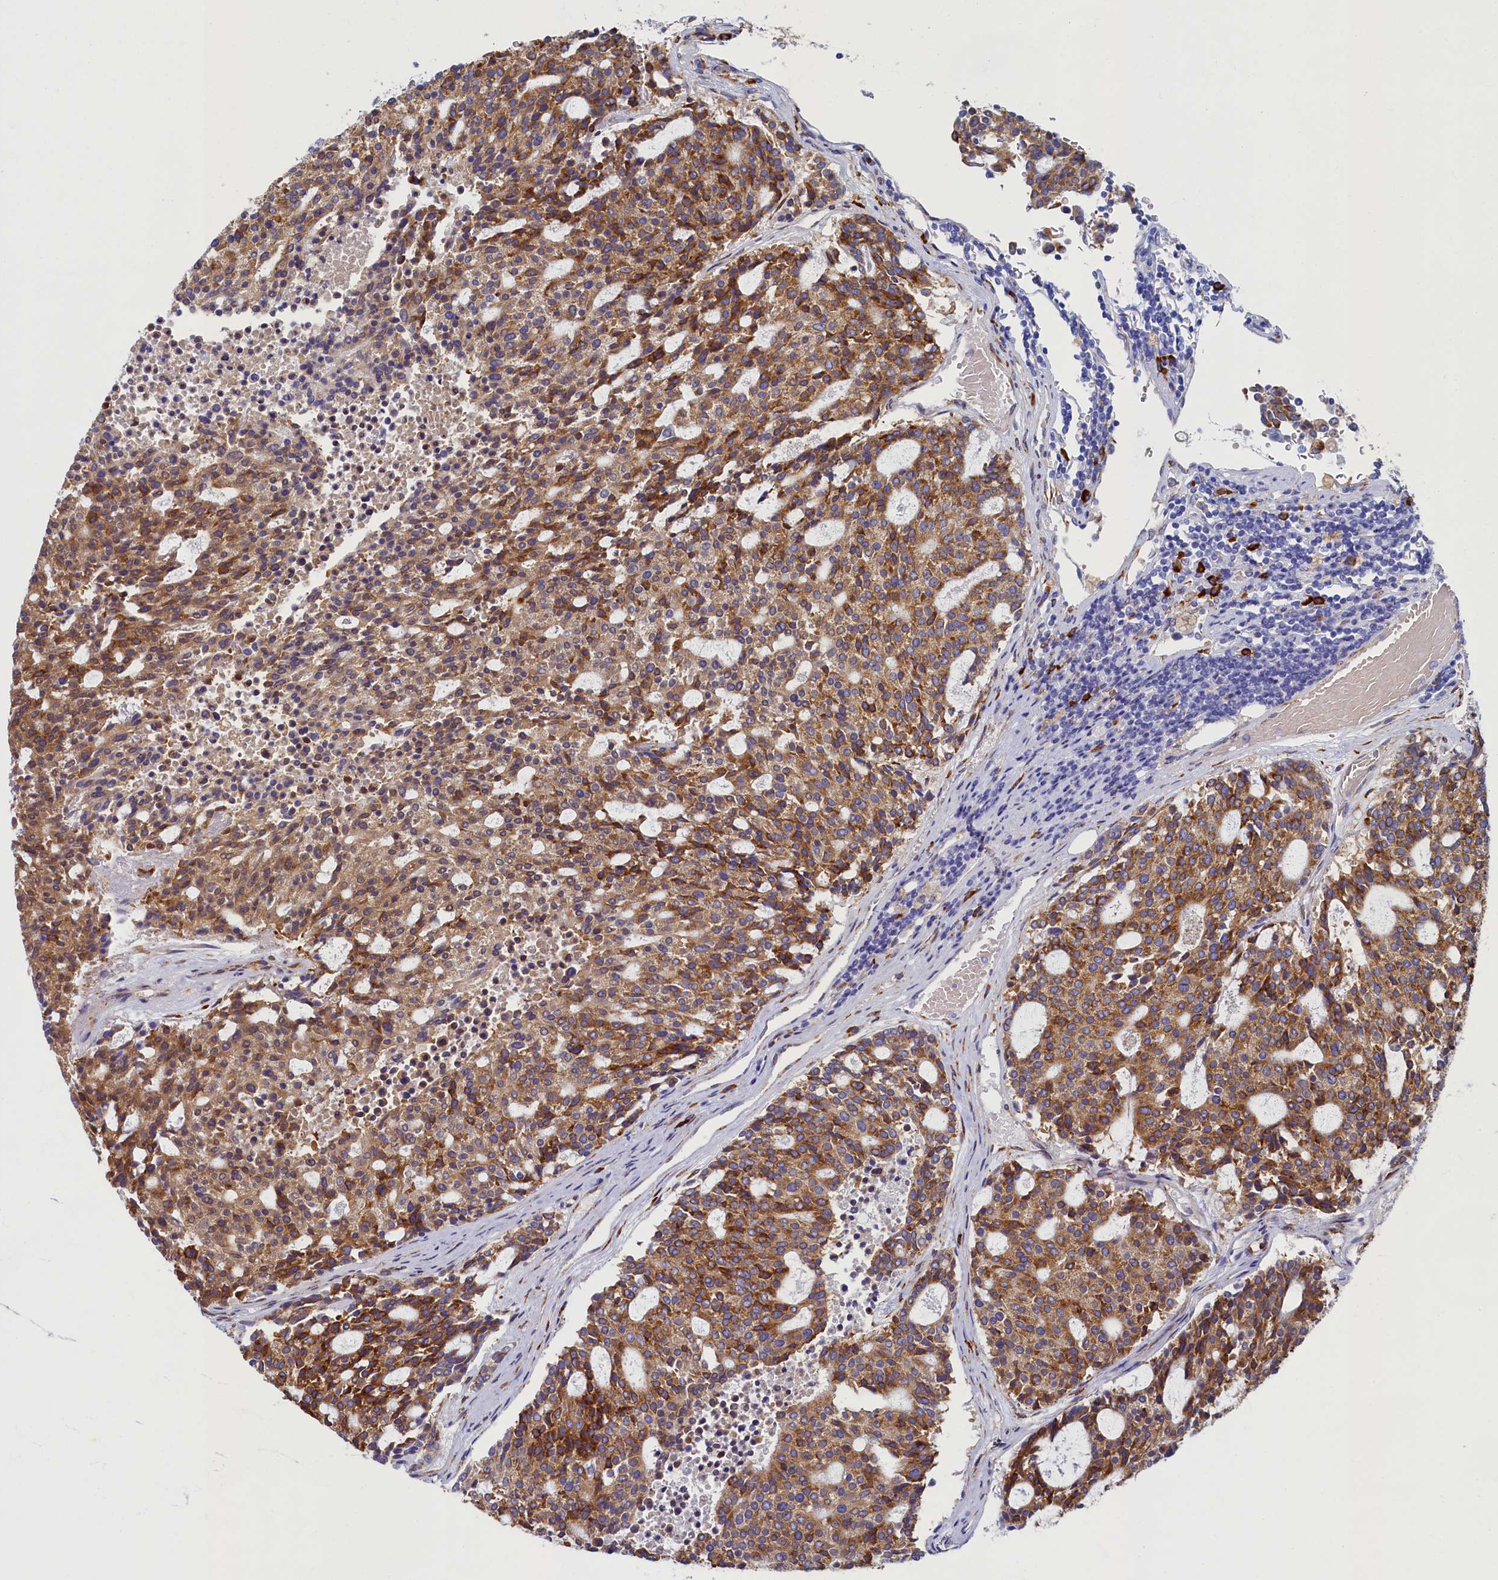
{"staining": {"intensity": "moderate", "quantity": ">75%", "location": "cytoplasmic/membranous"}, "tissue": "carcinoid", "cell_type": "Tumor cells", "image_type": "cancer", "snomed": [{"axis": "morphology", "description": "Carcinoid, malignant, NOS"}, {"axis": "topography", "description": "Pancreas"}], "caption": "This image shows carcinoid stained with IHC to label a protein in brown. The cytoplasmic/membranous of tumor cells show moderate positivity for the protein. Nuclei are counter-stained blue.", "gene": "TMEM18", "patient": {"sex": "female", "age": 54}}